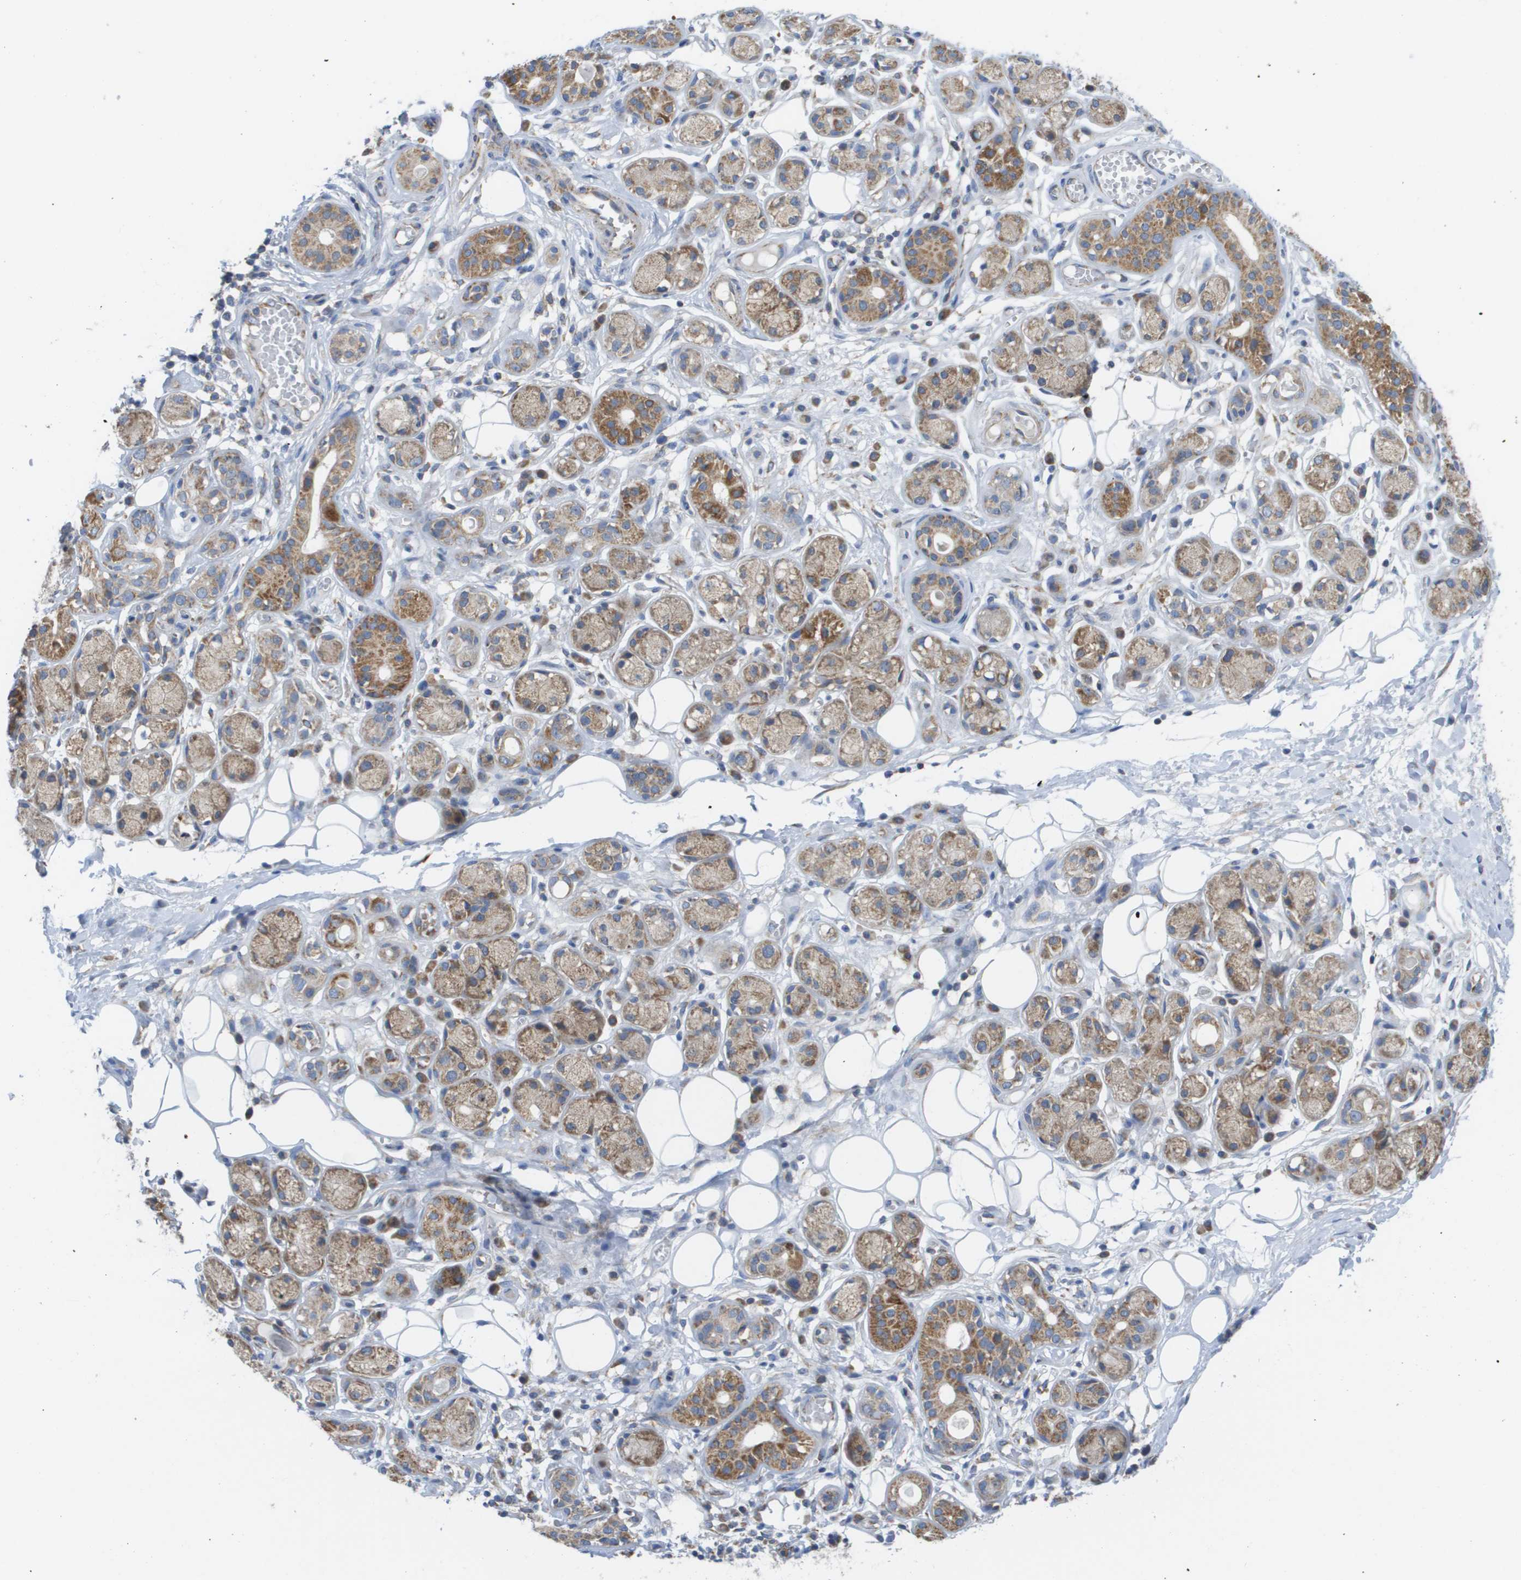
{"staining": {"intensity": "negative", "quantity": "none", "location": "none"}, "tissue": "adipose tissue", "cell_type": "Adipocytes", "image_type": "normal", "snomed": [{"axis": "morphology", "description": "Normal tissue, NOS"}, {"axis": "morphology", "description": "Inflammation, NOS"}, {"axis": "topography", "description": "Salivary gland"}, {"axis": "topography", "description": "Peripheral nerve tissue"}], "caption": "Immunohistochemistry histopathology image of normal adipose tissue: human adipose tissue stained with DAB (3,3'-diaminobenzidine) reveals no significant protein staining in adipocytes. The staining is performed using DAB brown chromogen with nuclei counter-stained in using hematoxylin.", "gene": "FIS1", "patient": {"sex": "female", "age": 75}}